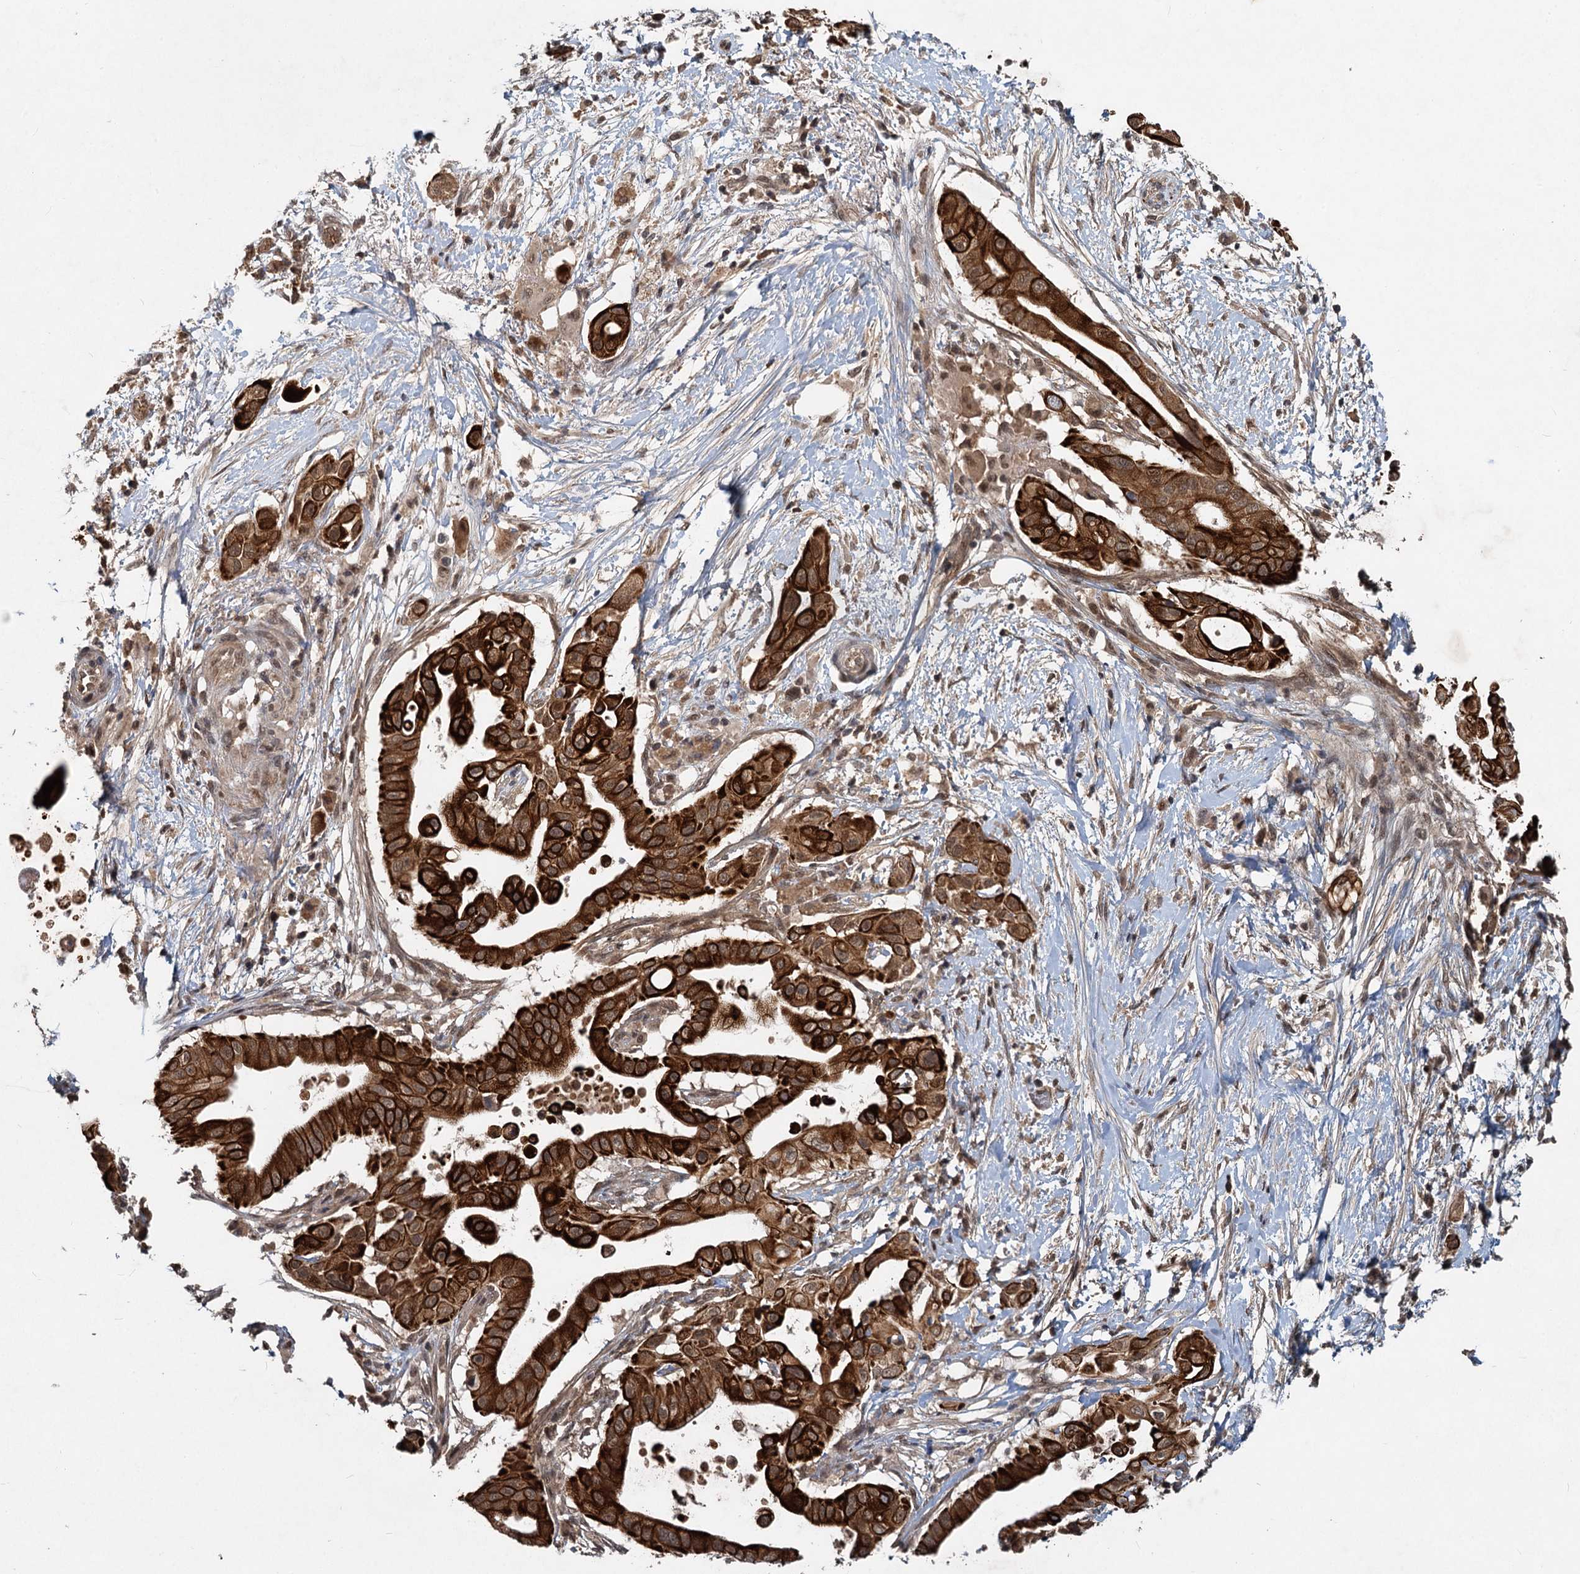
{"staining": {"intensity": "strong", "quantity": ">75%", "location": "cytoplasmic/membranous"}, "tissue": "pancreatic cancer", "cell_type": "Tumor cells", "image_type": "cancer", "snomed": [{"axis": "morphology", "description": "Adenocarcinoma, NOS"}, {"axis": "topography", "description": "Pancreas"}], "caption": "Immunohistochemical staining of pancreatic cancer exhibits strong cytoplasmic/membranous protein staining in approximately >75% of tumor cells.", "gene": "RITA1", "patient": {"sex": "male", "age": 68}}